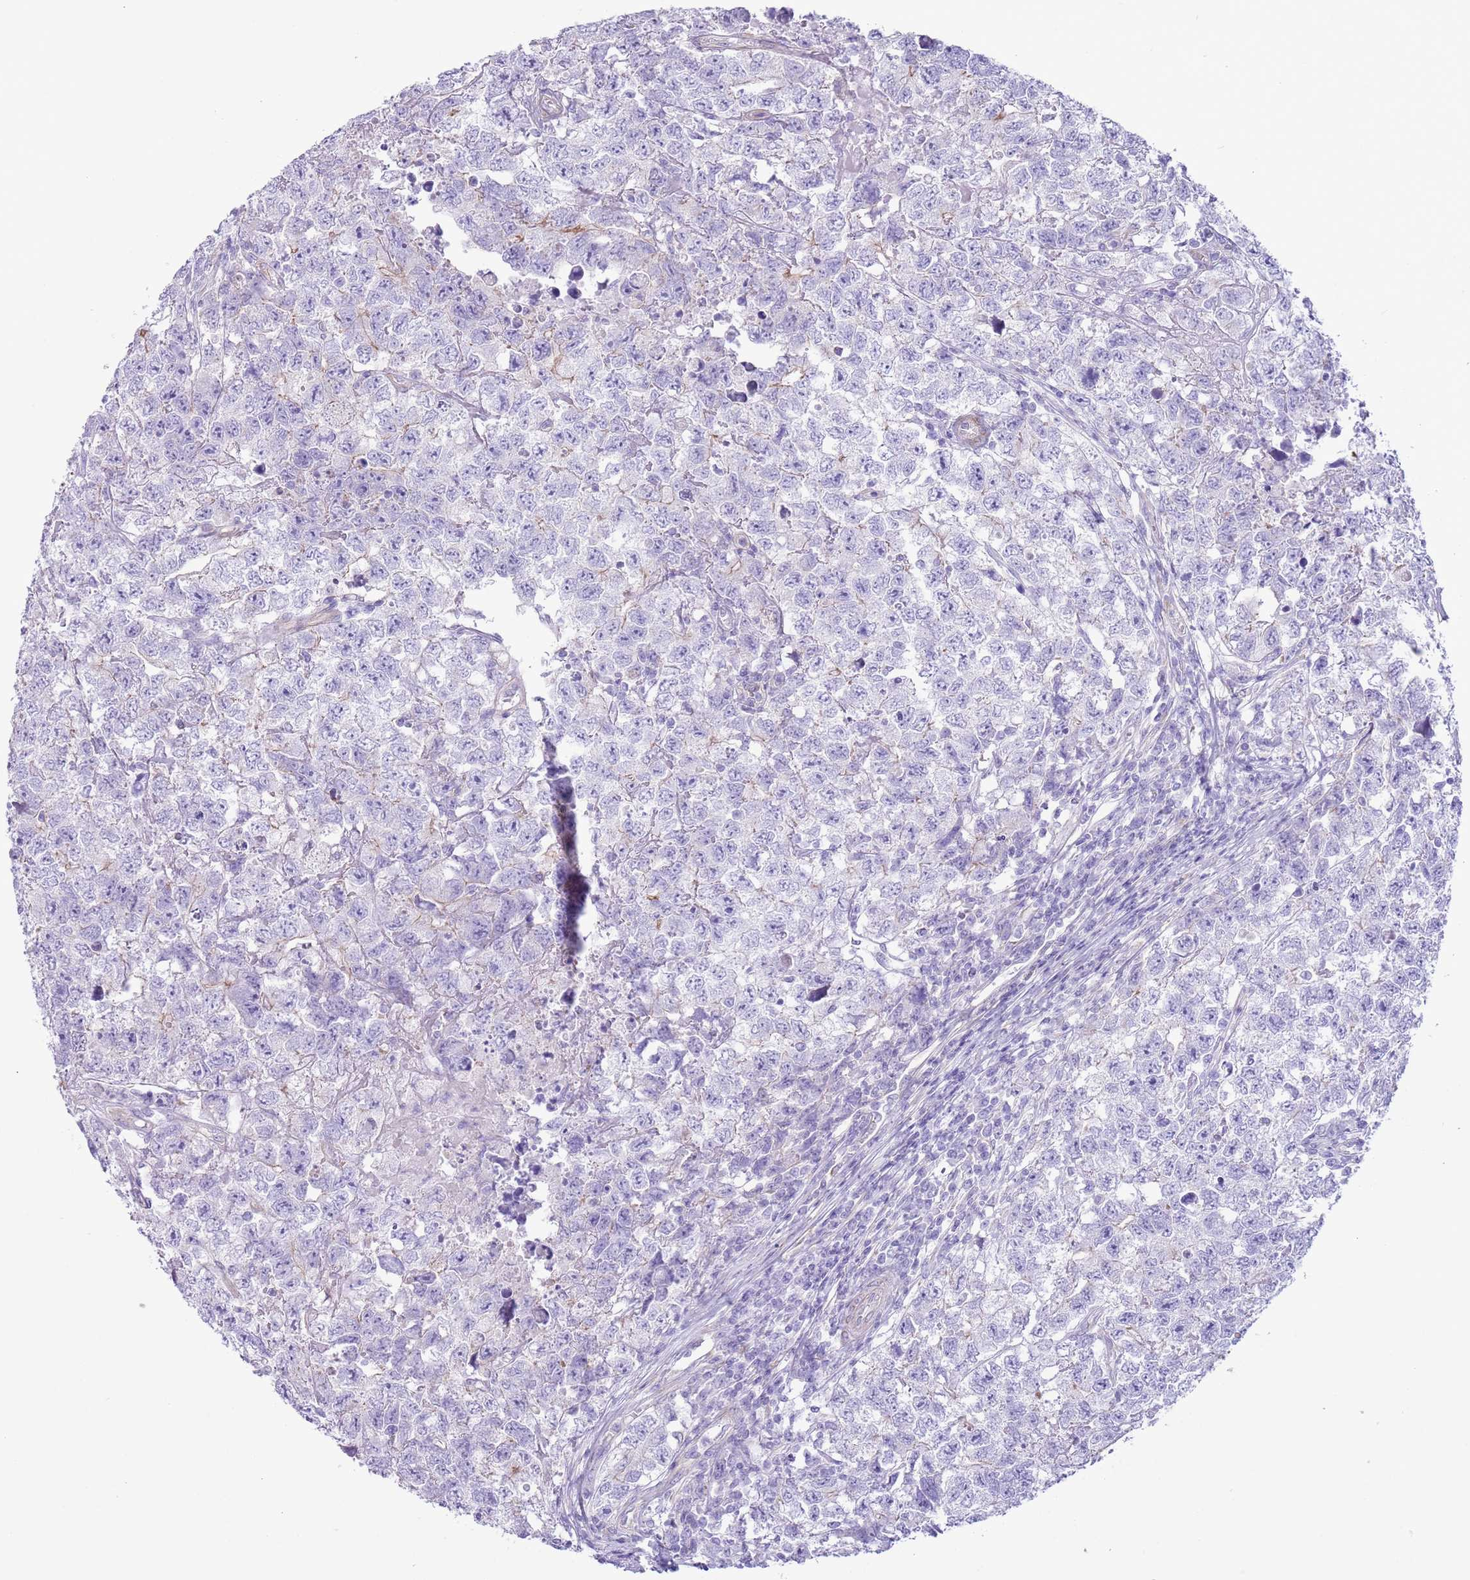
{"staining": {"intensity": "weak", "quantity": "<25%", "location": "cytoplasmic/membranous"}, "tissue": "testis cancer", "cell_type": "Tumor cells", "image_type": "cancer", "snomed": [{"axis": "morphology", "description": "Carcinoma, Embryonal, NOS"}, {"axis": "topography", "description": "Testis"}], "caption": "Protein analysis of testis embryonal carcinoma exhibits no significant expression in tumor cells.", "gene": "RBP3", "patient": {"sex": "male", "age": 22}}